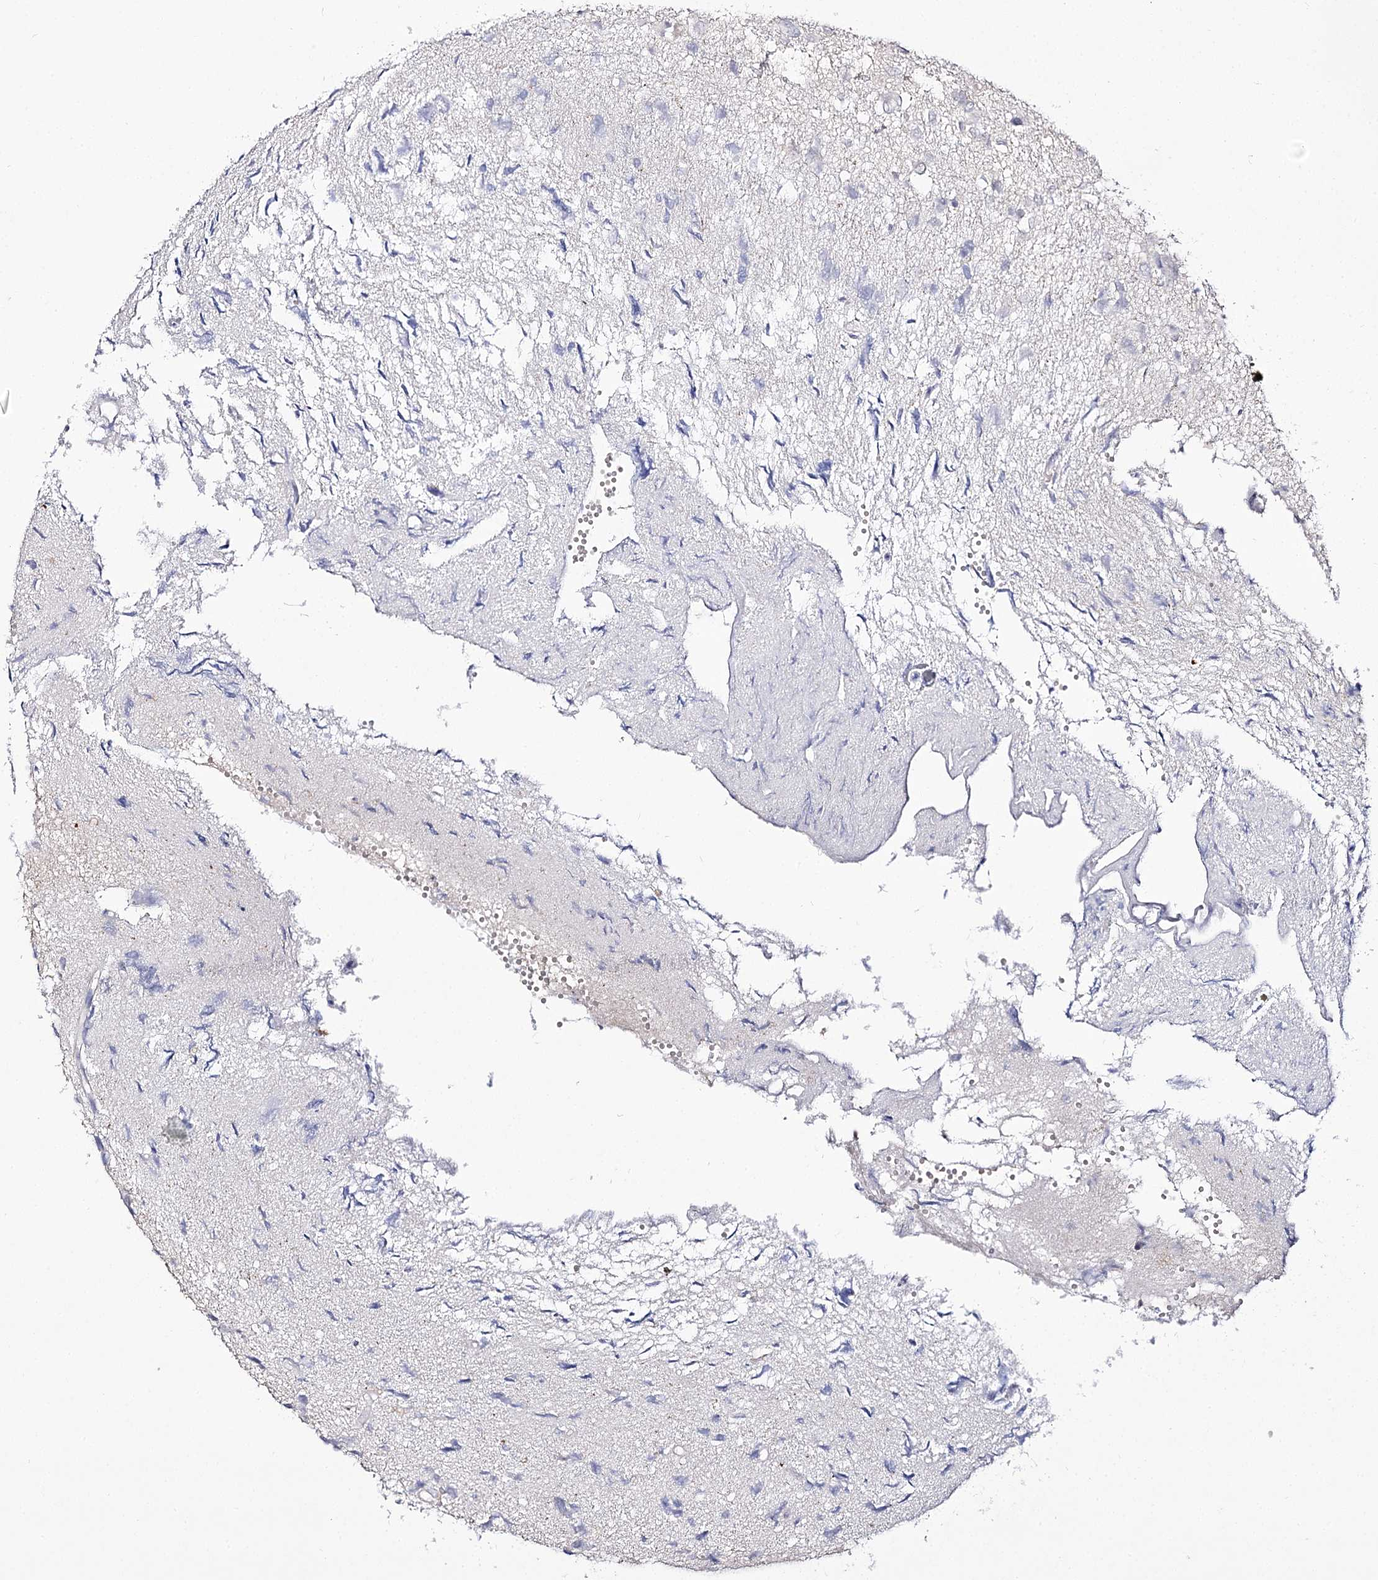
{"staining": {"intensity": "negative", "quantity": "none", "location": "none"}, "tissue": "glioma", "cell_type": "Tumor cells", "image_type": "cancer", "snomed": [{"axis": "morphology", "description": "Glioma, malignant, High grade"}, {"axis": "topography", "description": "Brain"}], "caption": "Immunohistochemistry histopathology image of glioma stained for a protein (brown), which exhibits no expression in tumor cells.", "gene": "RRP9", "patient": {"sex": "female", "age": 59}}